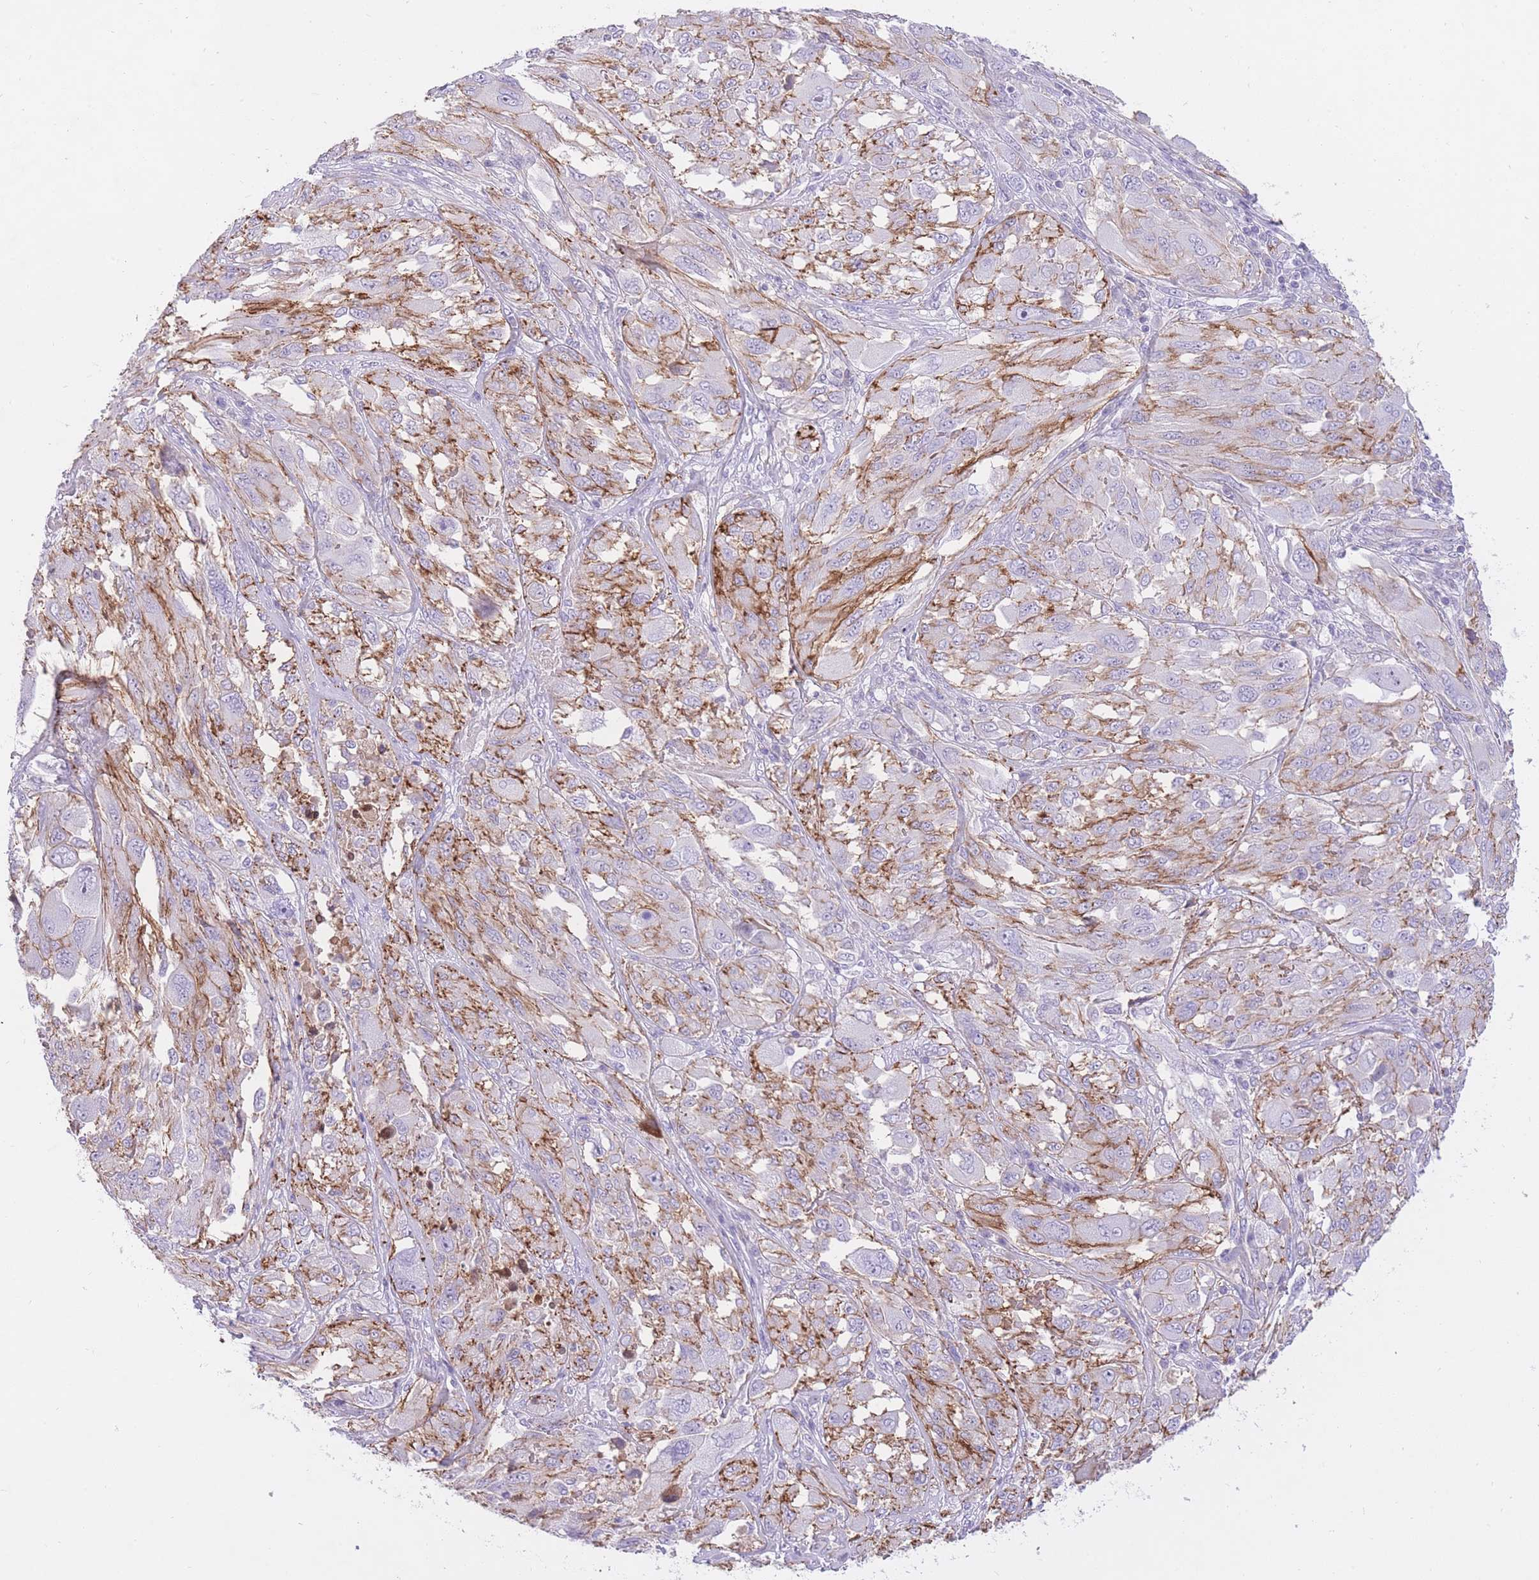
{"staining": {"intensity": "negative", "quantity": "none", "location": "none"}, "tissue": "melanoma", "cell_type": "Tumor cells", "image_type": "cancer", "snomed": [{"axis": "morphology", "description": "Malignant melanoma, NOS"}, {"axis": "topography", "description": "Skin"}], "caption": "The IHC image has no significant staining in tumor cells of malignant melanoma tissue. The staining is performed using DAB (3,3'-diaminobenzidine) brown chromogen with nuclei counter-stained in using hematoxylin.", "gene": "HRG", "patient": {"sex": "female", "age": 91}}